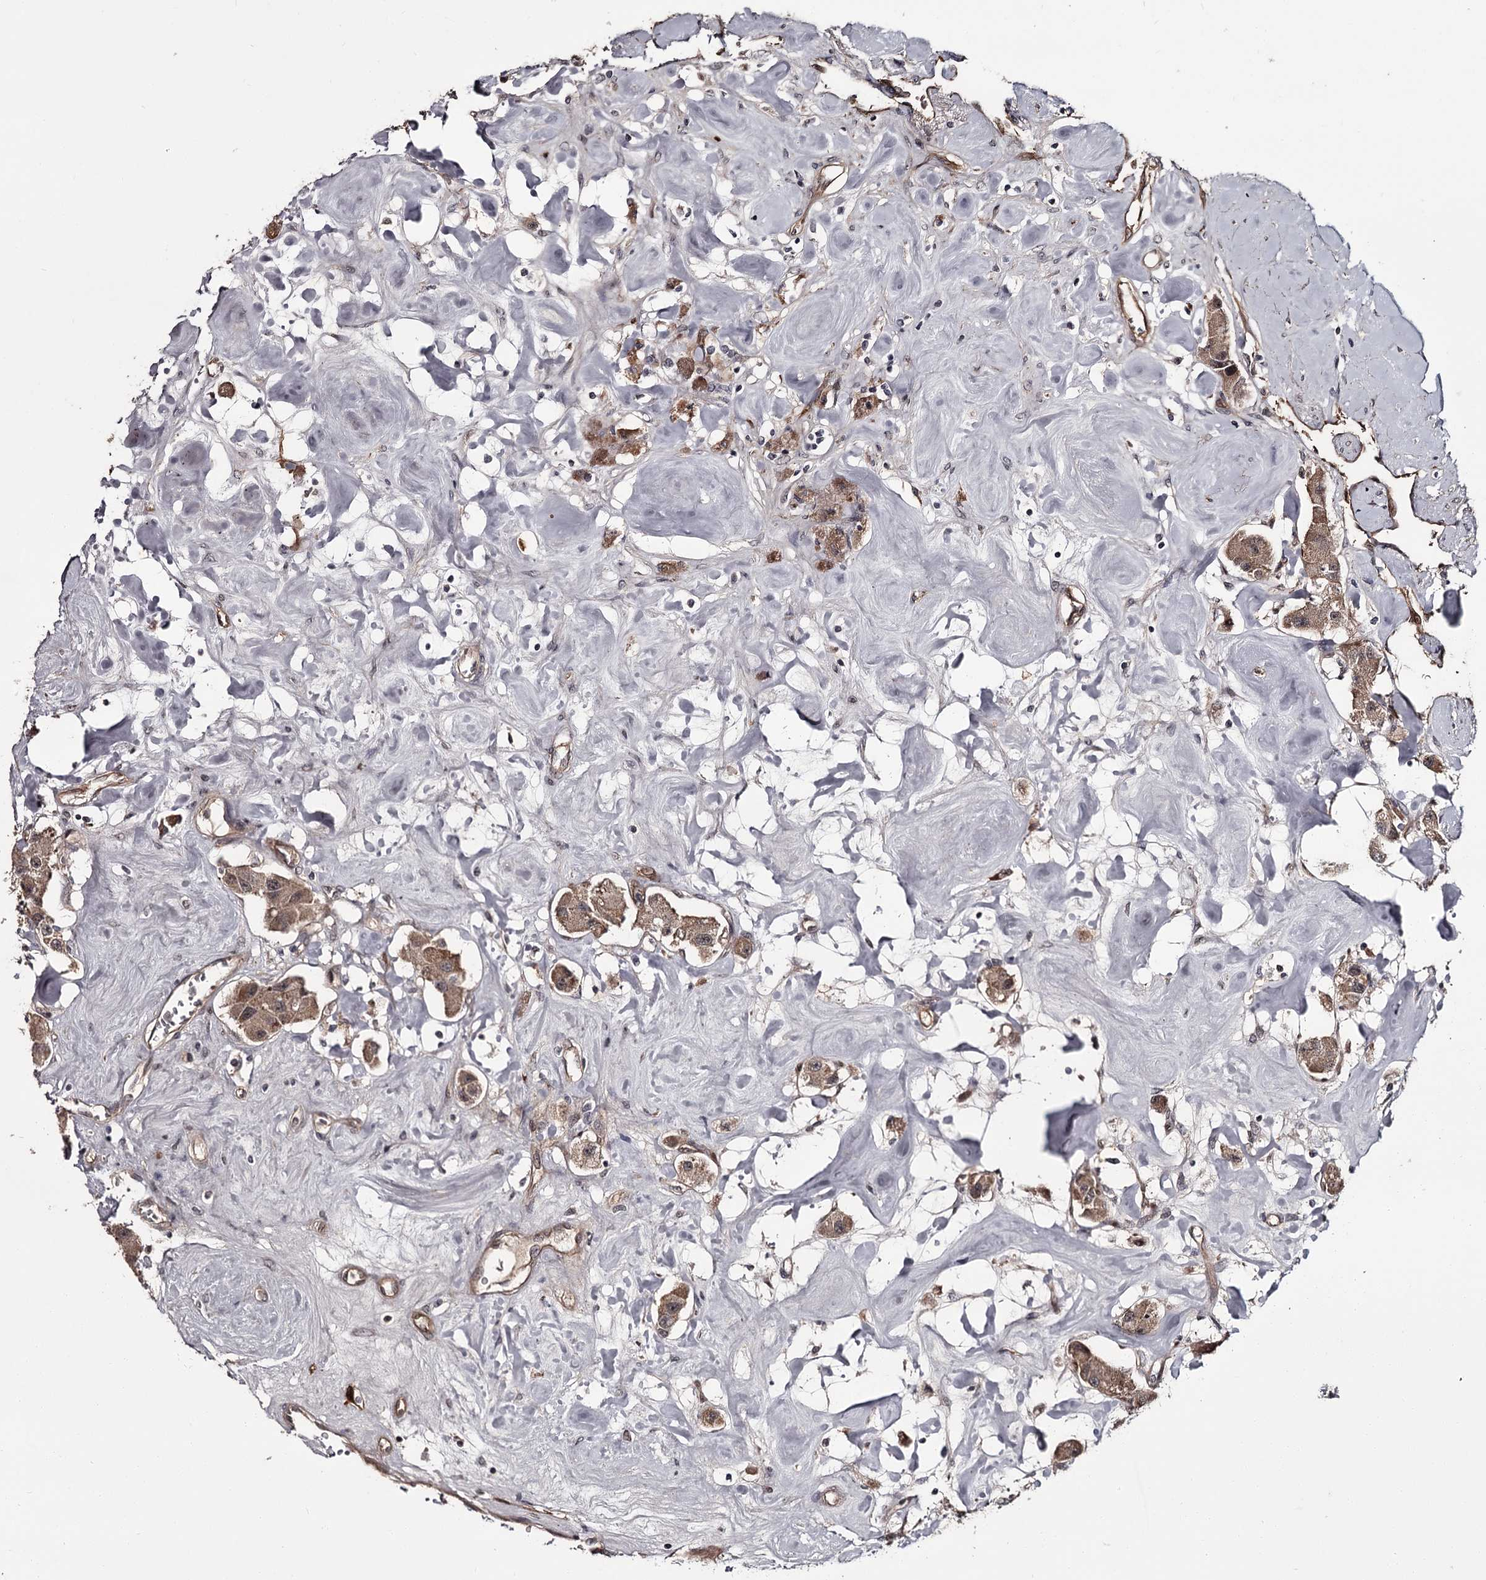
{"staining": {"intensity": "moderate", "quantity": ">75%", "location": "cytoplasmic/membranous"}, "tissue": "carcinoid", "cell_type": "Tumor cells", "image_type": "cancer", "snomed": [{"axis": "morphology", "description": "Carcinoid, malignant, NOS"}, {"axis": "topography", "description": "Pancreas"}], "caption": "There is medium levels of moderate cytoplasmic/membranous staining in tumor cells of carcinoid, as demonstrated by immunohistochemical staining (brown color).", "gene": "CDC42EP2", "patient": {"sex": "male", "age": 41}}